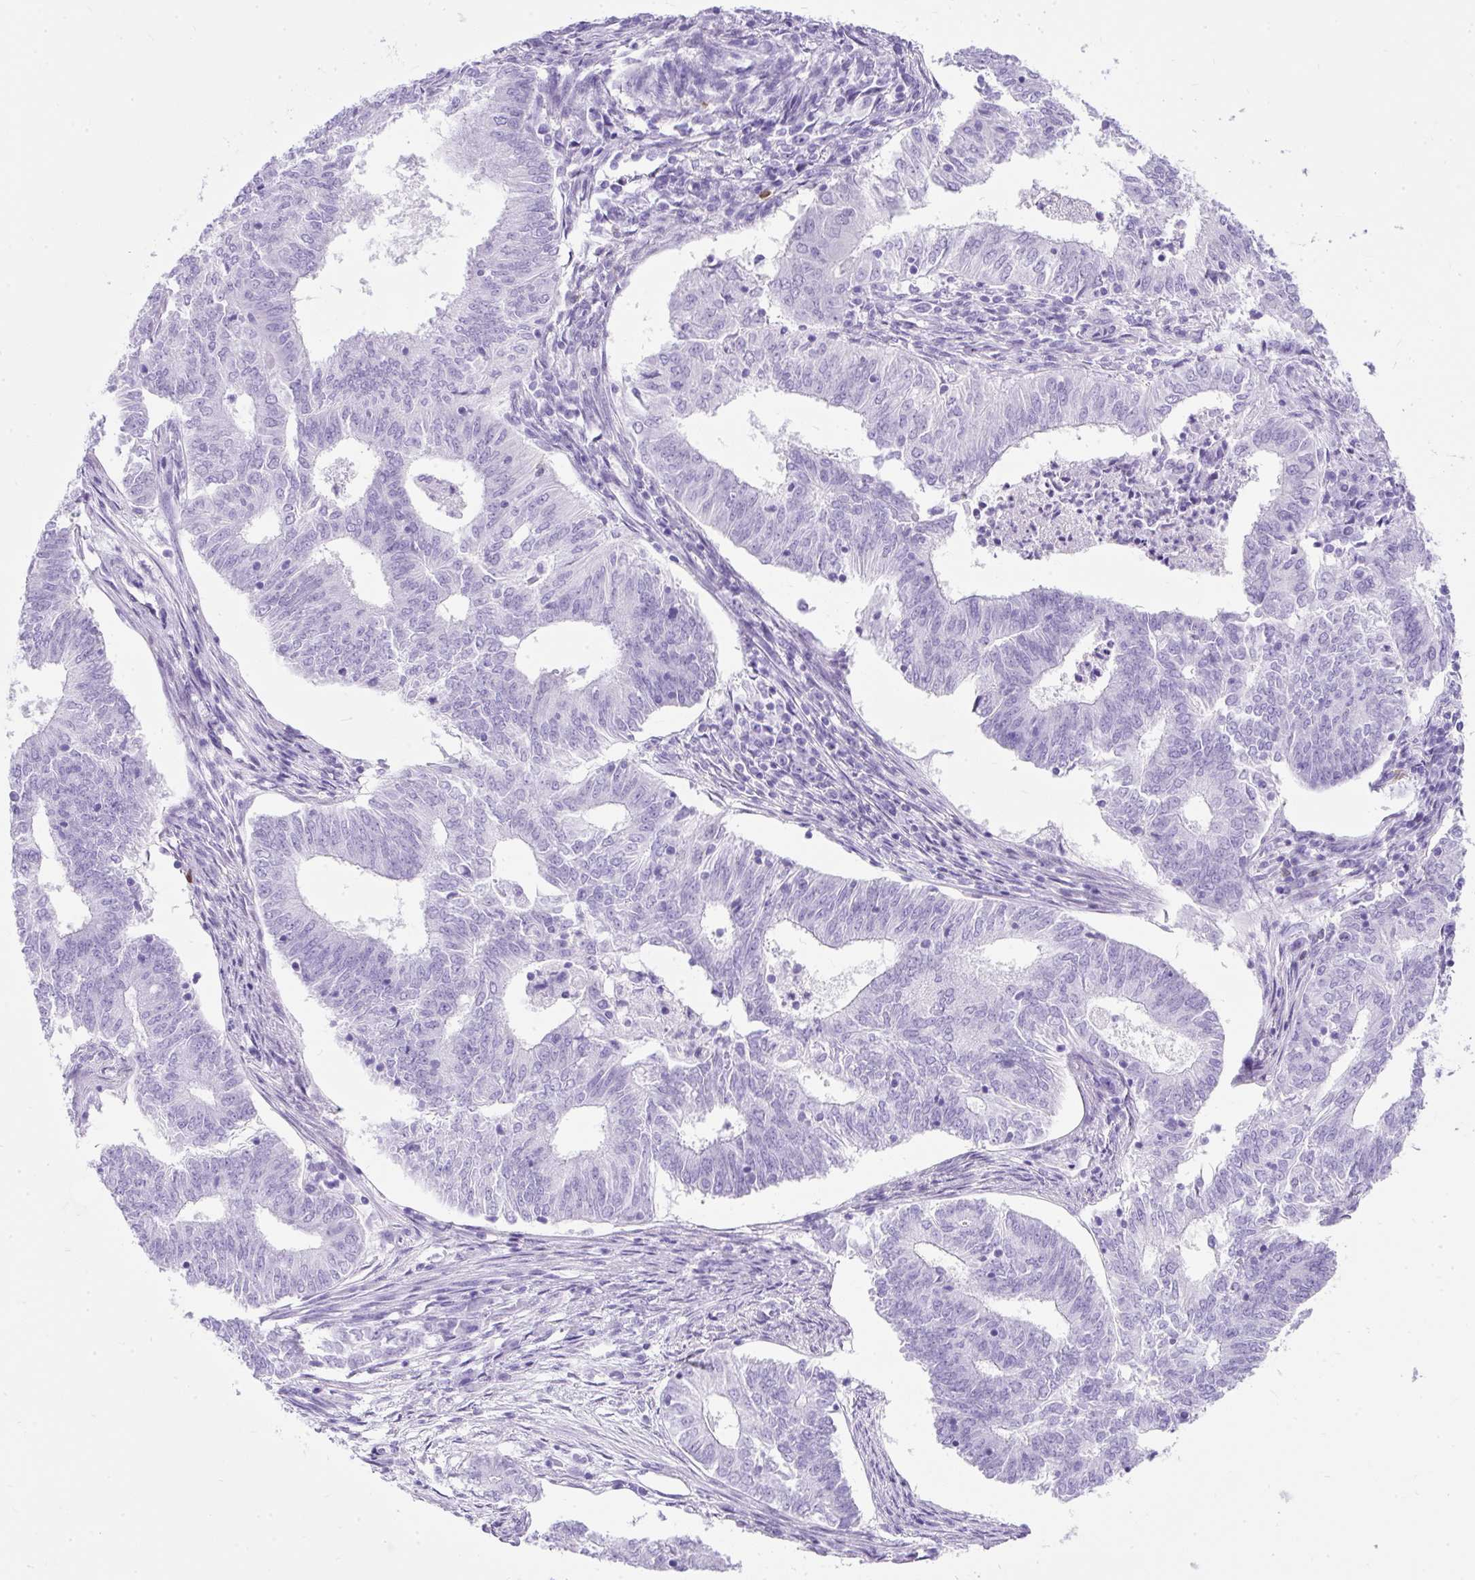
{"staining": {"intensity": "negative", "quantity": "none", "location": "none"}, "tissue": "endometrial cancer", "cell_type": "Tumor cells", "image_type": "cancer", "snomed": [{"axis": "morphology", "description": "Adenocarcinoma, NOS"}, {"axis": "topography", "description": "Endometrium"}], "caption": "Immunohistochemistry histopathology image of human endometrial adenocarcinoma stained for a protein (brown), which displays no expression in tumor cells.", "gene": "PVALB", "patient": {"sex": "female", "age": 62}}